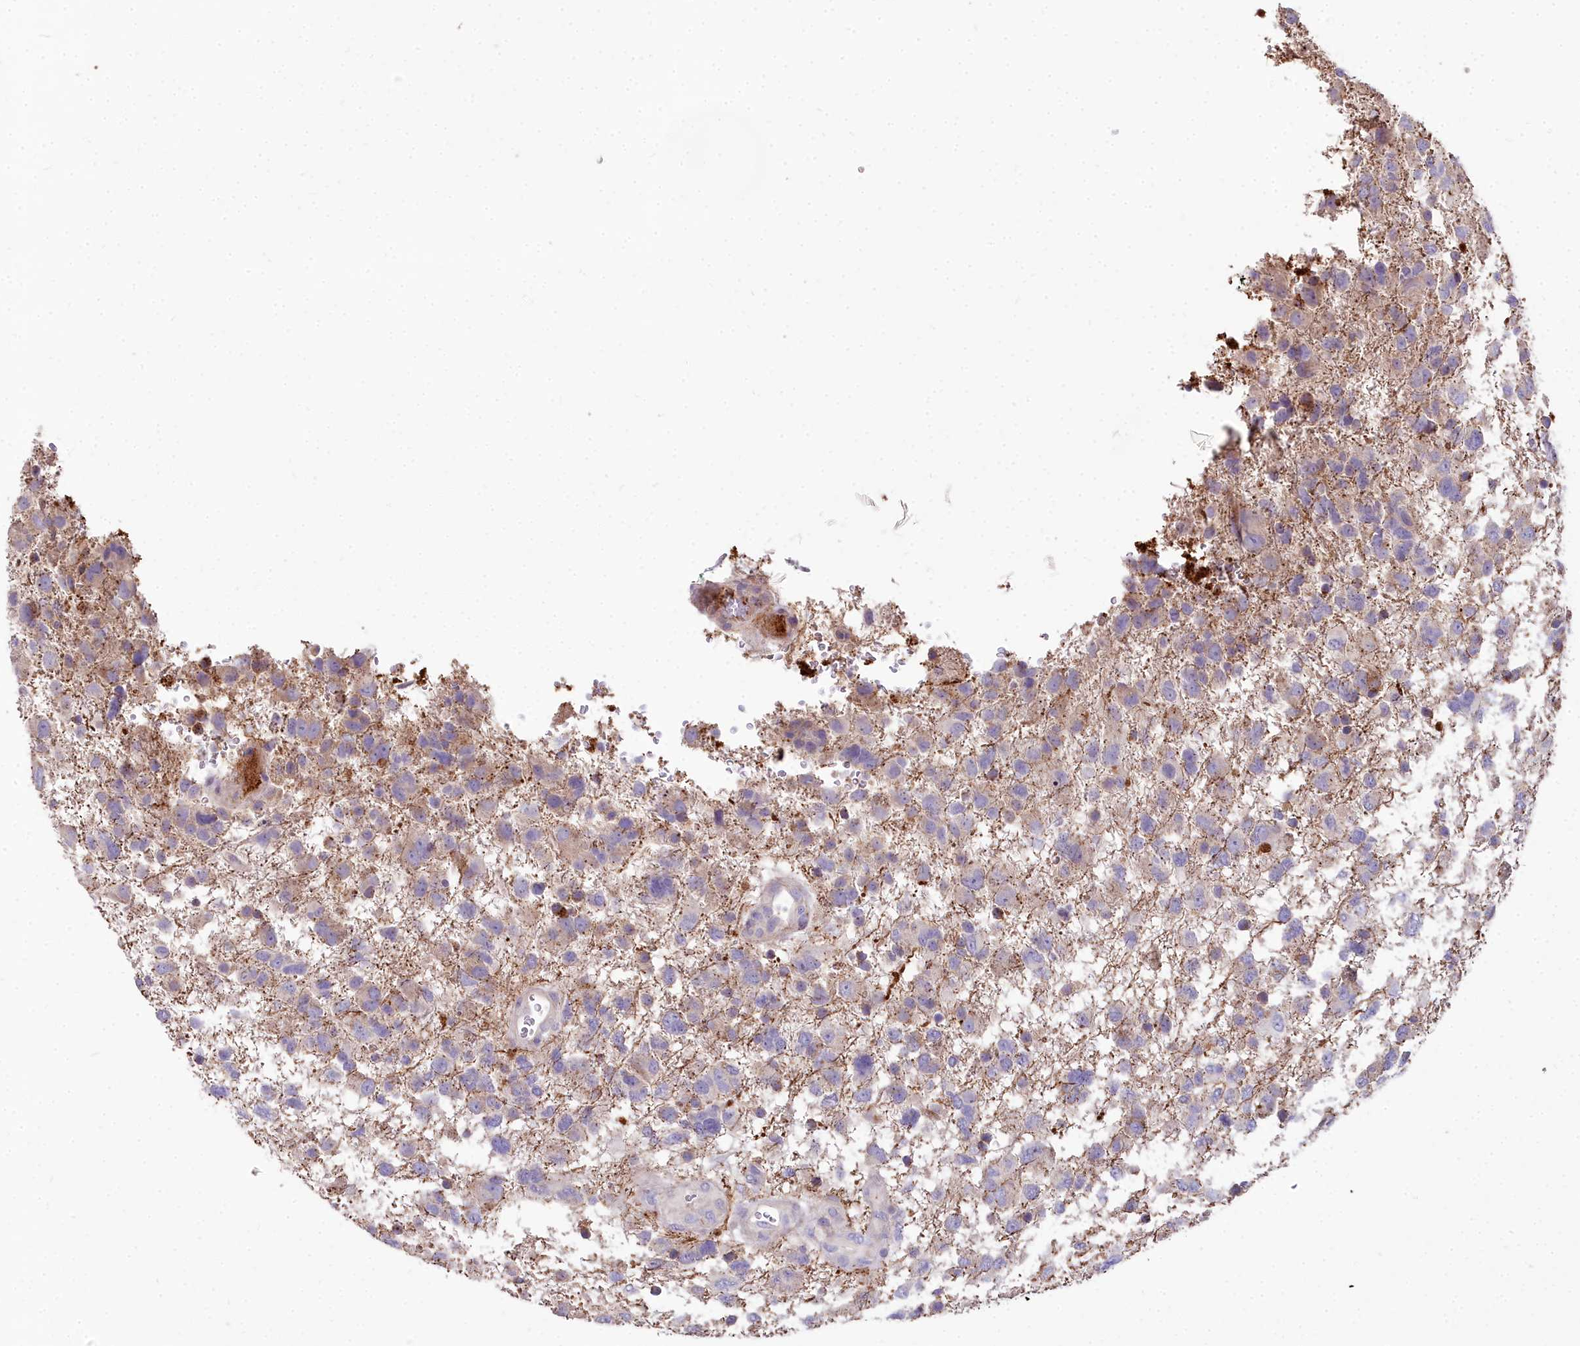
{"staining": {"intensity": "weak", "quantity": "25%-75%", "location": "cytoplasmic/membranous"}, "tissue": "glioma", "cell_type": "Tumor cells", "image_type": "cancer", "snomed": [{"axis": "morphology", "description": "Glioma, malignant, High grade"}, {"axis": "topography", "description": "Brain"}], "caption": "DAB immunohistochemical staining of human glioma reveals weak cytoplasmic/membranous protein positivity in about 25%-75% of tumor cells.", "gene": "FRMPD1", "patient": {"sex": "male", "age": 61}}